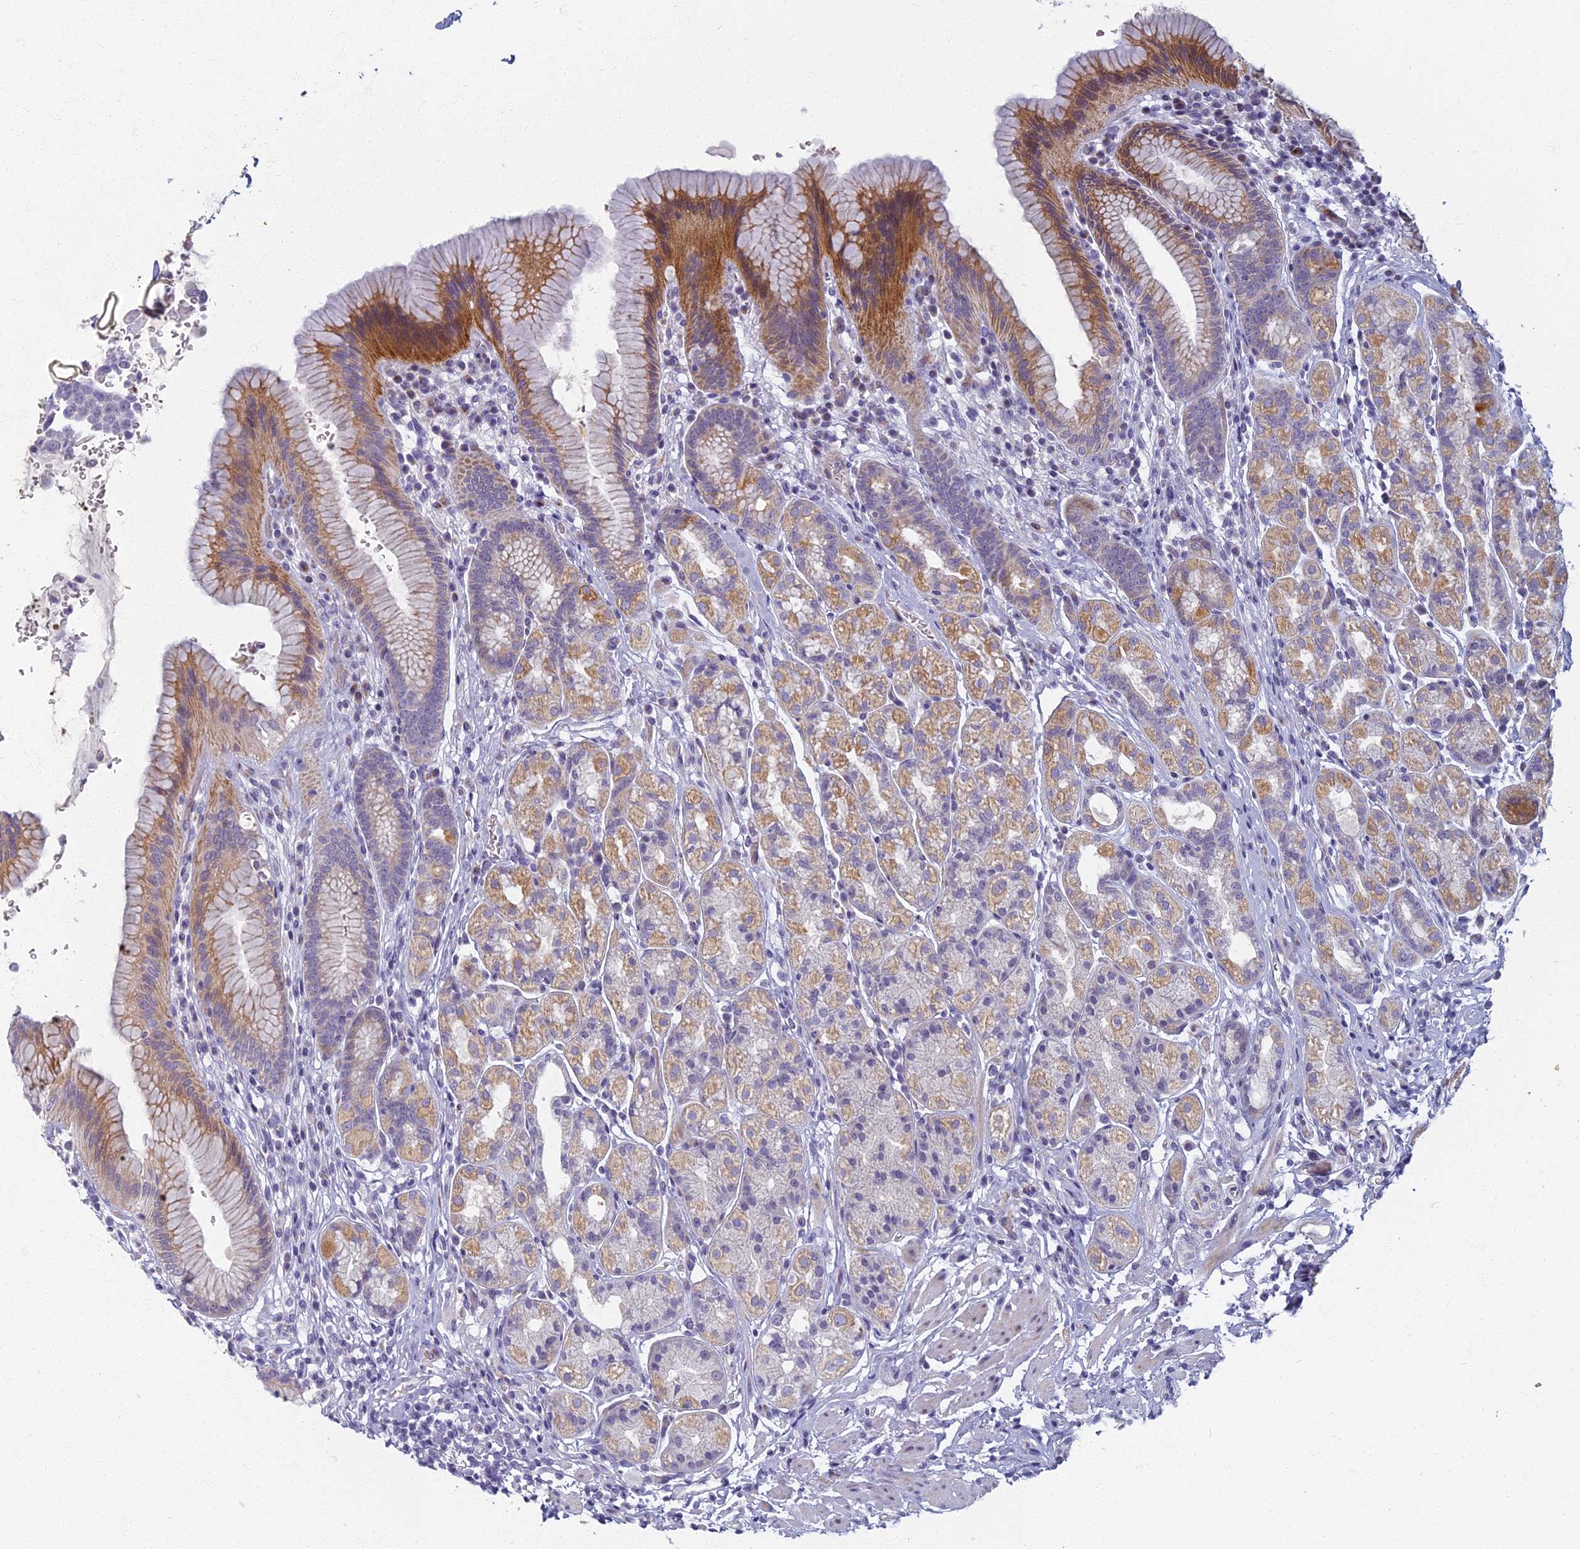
{"staining": {"intensity": "moderate", "quantity": "25%-75%", "location": "cytoplasmic/membranous"}, "tissue": "stomach", "cell_type": "Glandular cells", "image_type": "normal", "snomed": [{"axis": "morphology", "description": "Normal tissue, NOS"}, {"axis": "topography", "description": "Stomach"}], "caption": "The photomicrograph shows immunohistochemical staining of benign stomach. There is moderate cytoplasmic/membranous expression is identified in about 25%-75% of glandular cells.", "gene": "ARL15", "patient": {"sex": "male", "age": 63}}